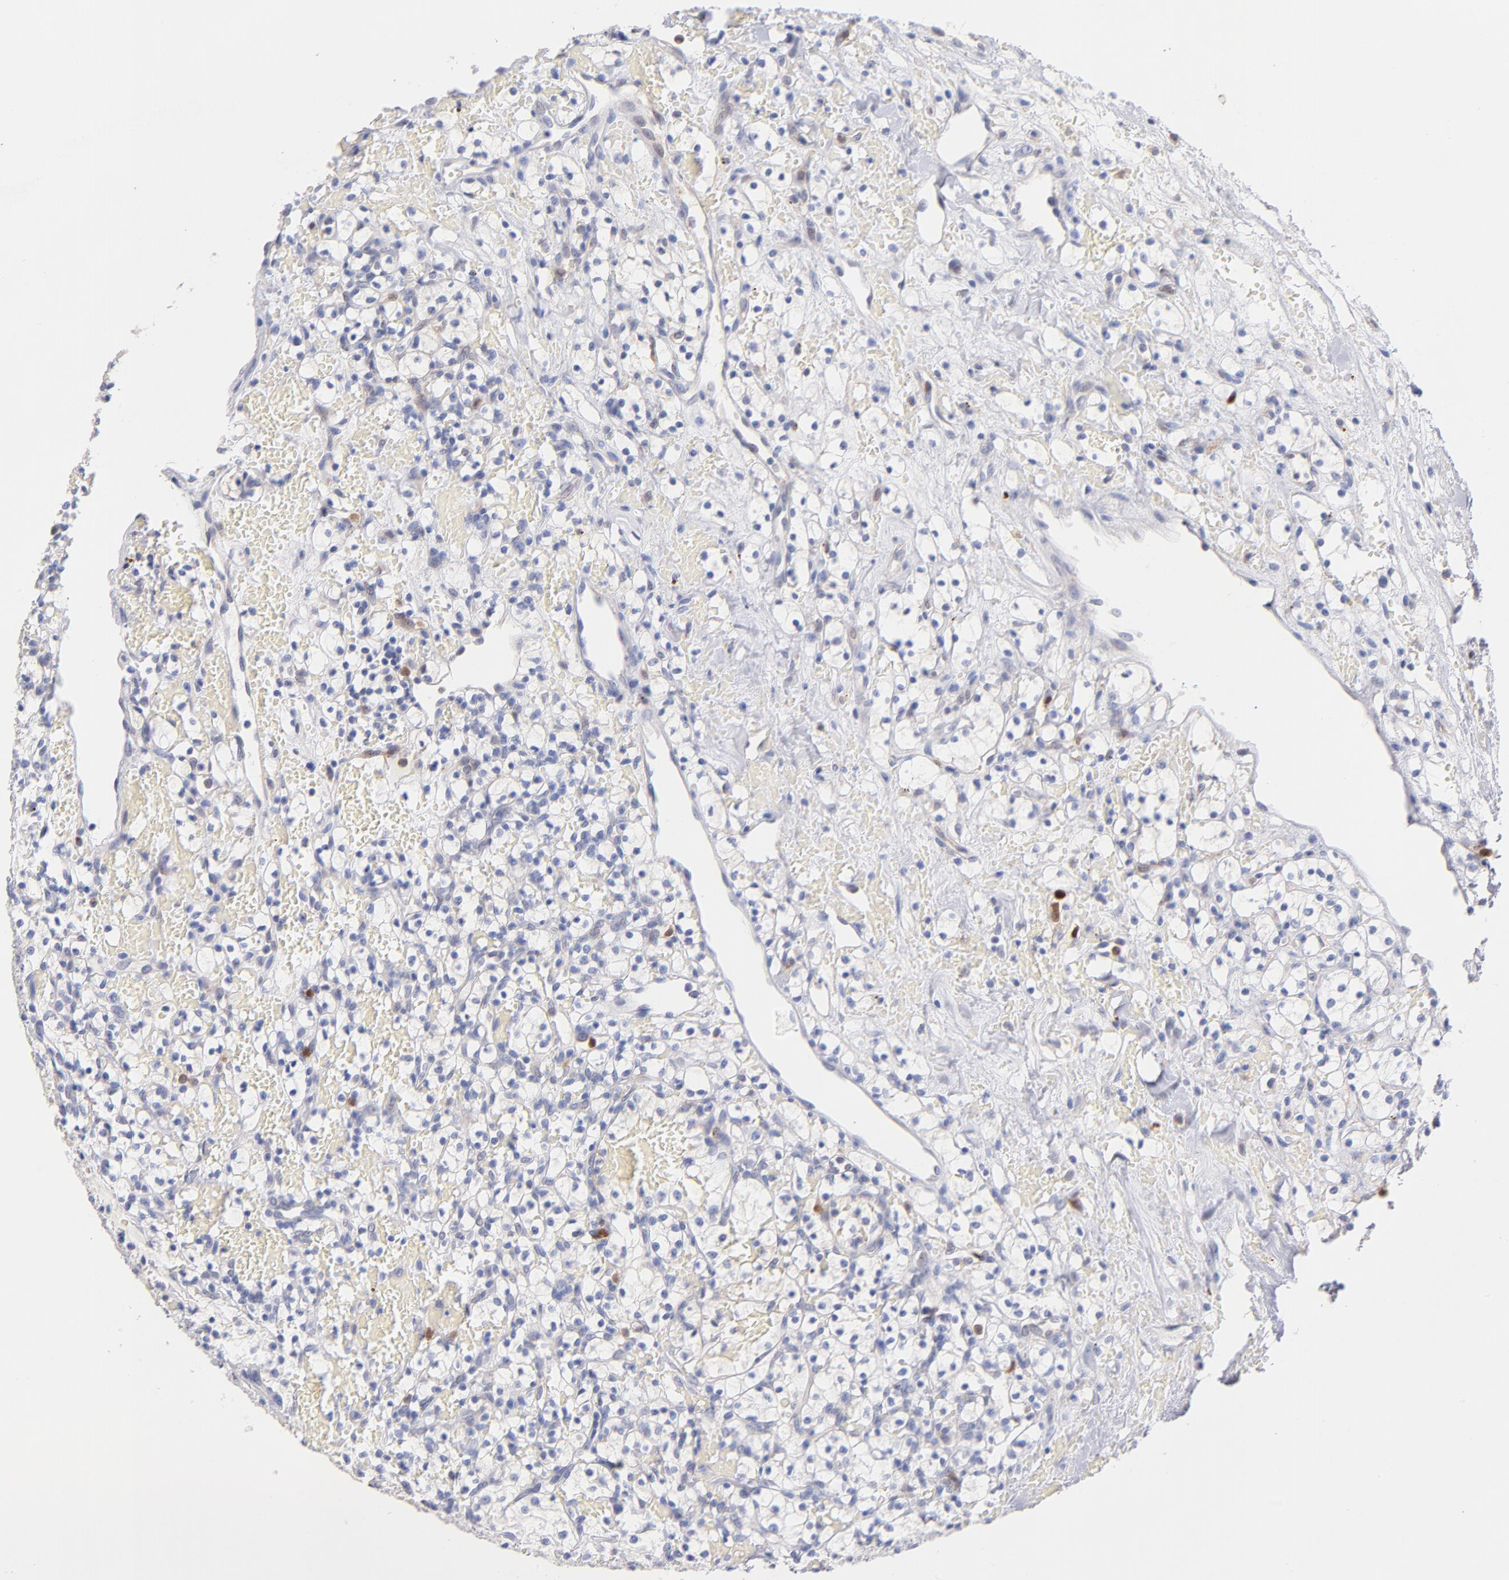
{"staining": {"intensity": "negative", "quantity": "none", "location": "none"}, "tissue": "renal cancer", "cell_type": "Tumor cells", "image_type": "cancer", "snomed": [{"axis": "morphology", "description": "Adenocarcinoma, NOS"}, {"axis": "topography", "description": "Kidney"}], "caption": "This is a image of IHC staining of adenocarcinoma (renal), which shows no expression in tumor cells.", "gene": "BID", "patient": {"sex": "female", "age": 60}}